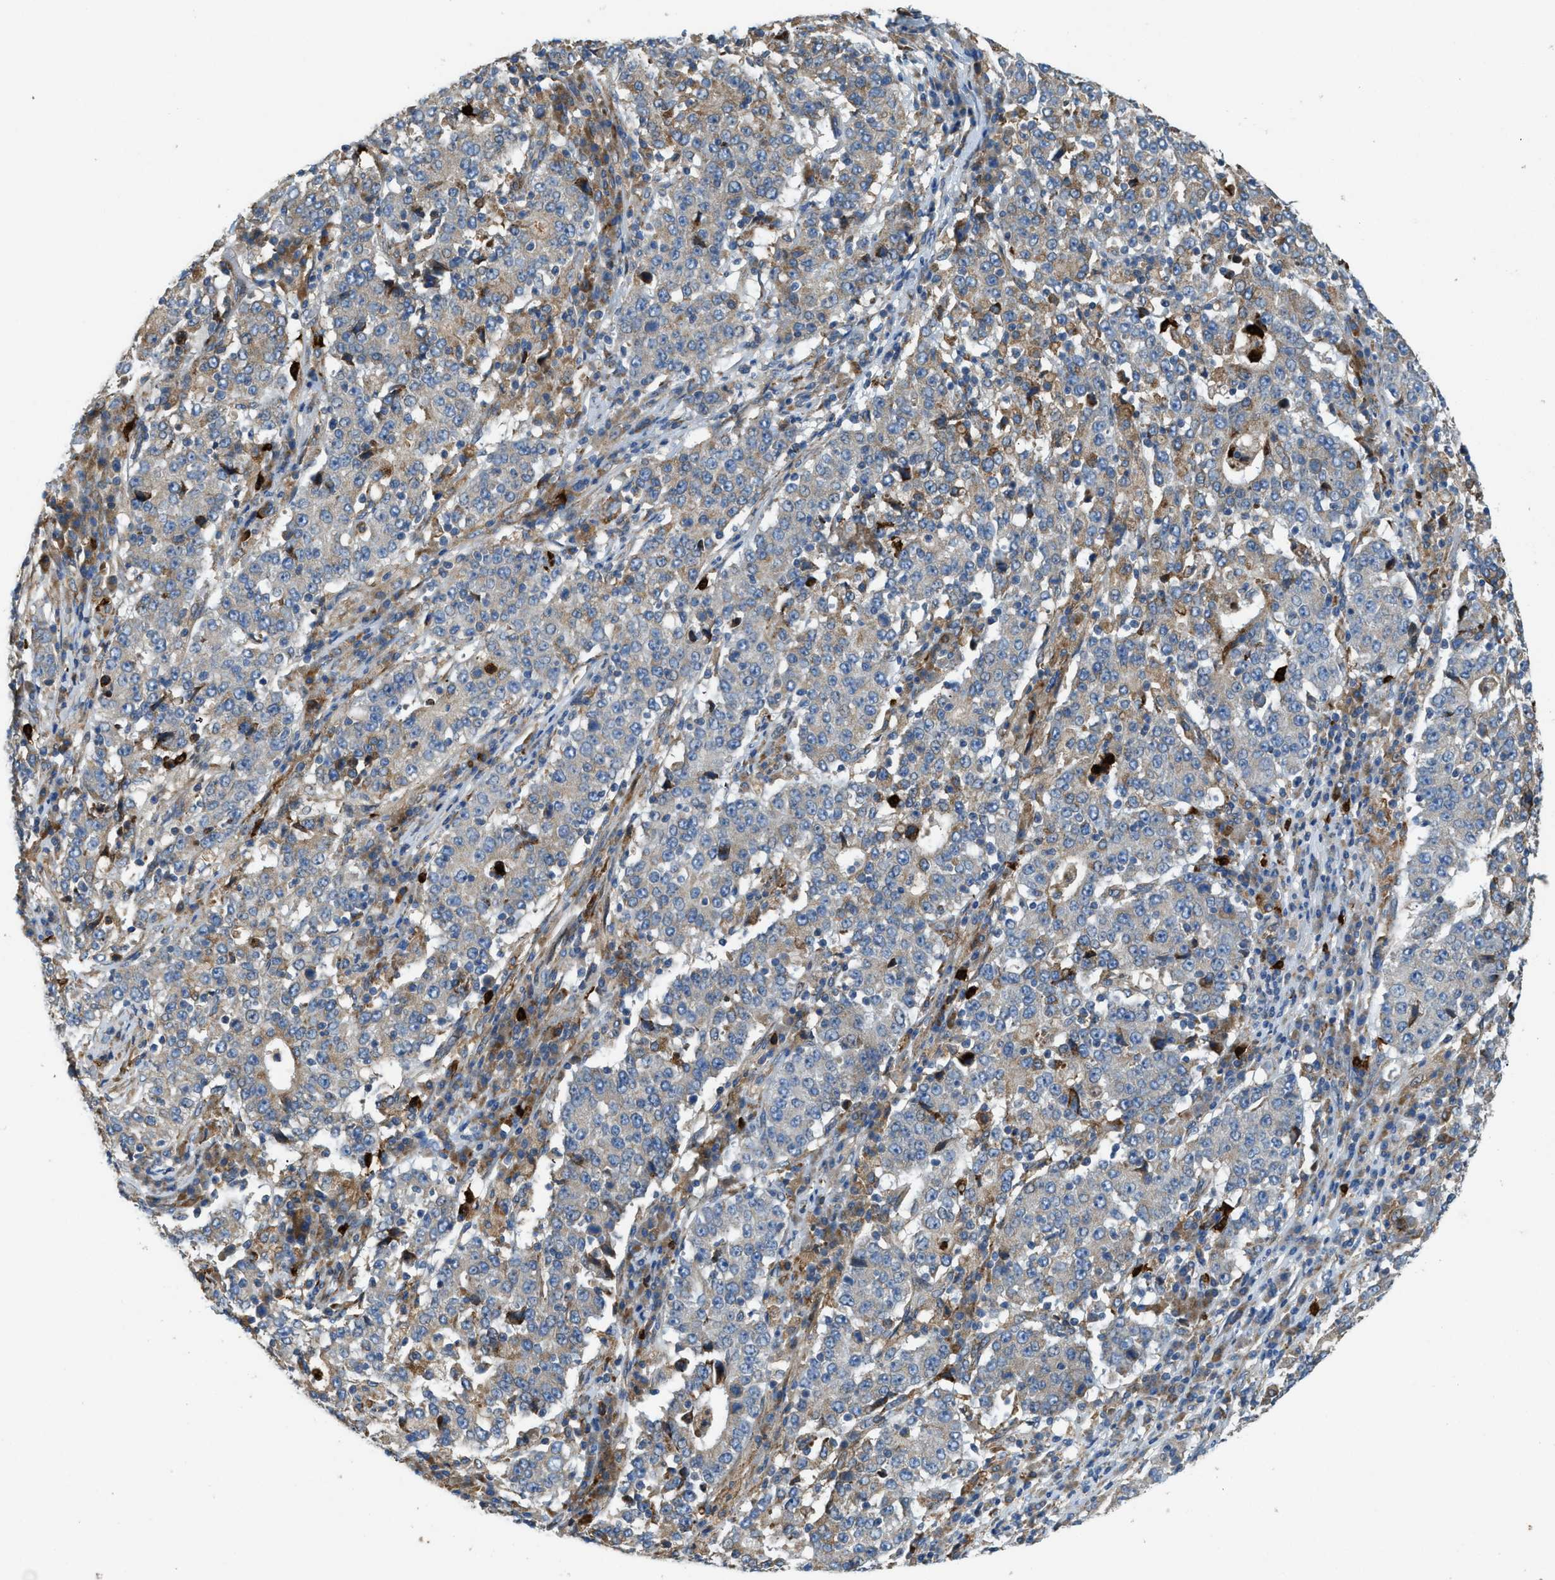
{"staining": {"intensity": "weak", "quantity": "25%-75%", "location": "cytoplasmic/membranous"}, "tissue": "stomach cancer", "cell_type": "Tumor cells", "image_type": "cancer", "snomed": [{"axis": "morphology", "description": "Adenocarcinoma, NOS"}, {"axis": "topography", "description": "Stomach"}], "caption": "A high-resolution image shows immunohistochemistry (IHC) staining of stomach adenocarcinoma, which displays weak cytoplasmic/membranous staining in about 25%-75% of tumor cells.", "gene": "TMEM68", "patient": {"sex": "male", "age": 59}}